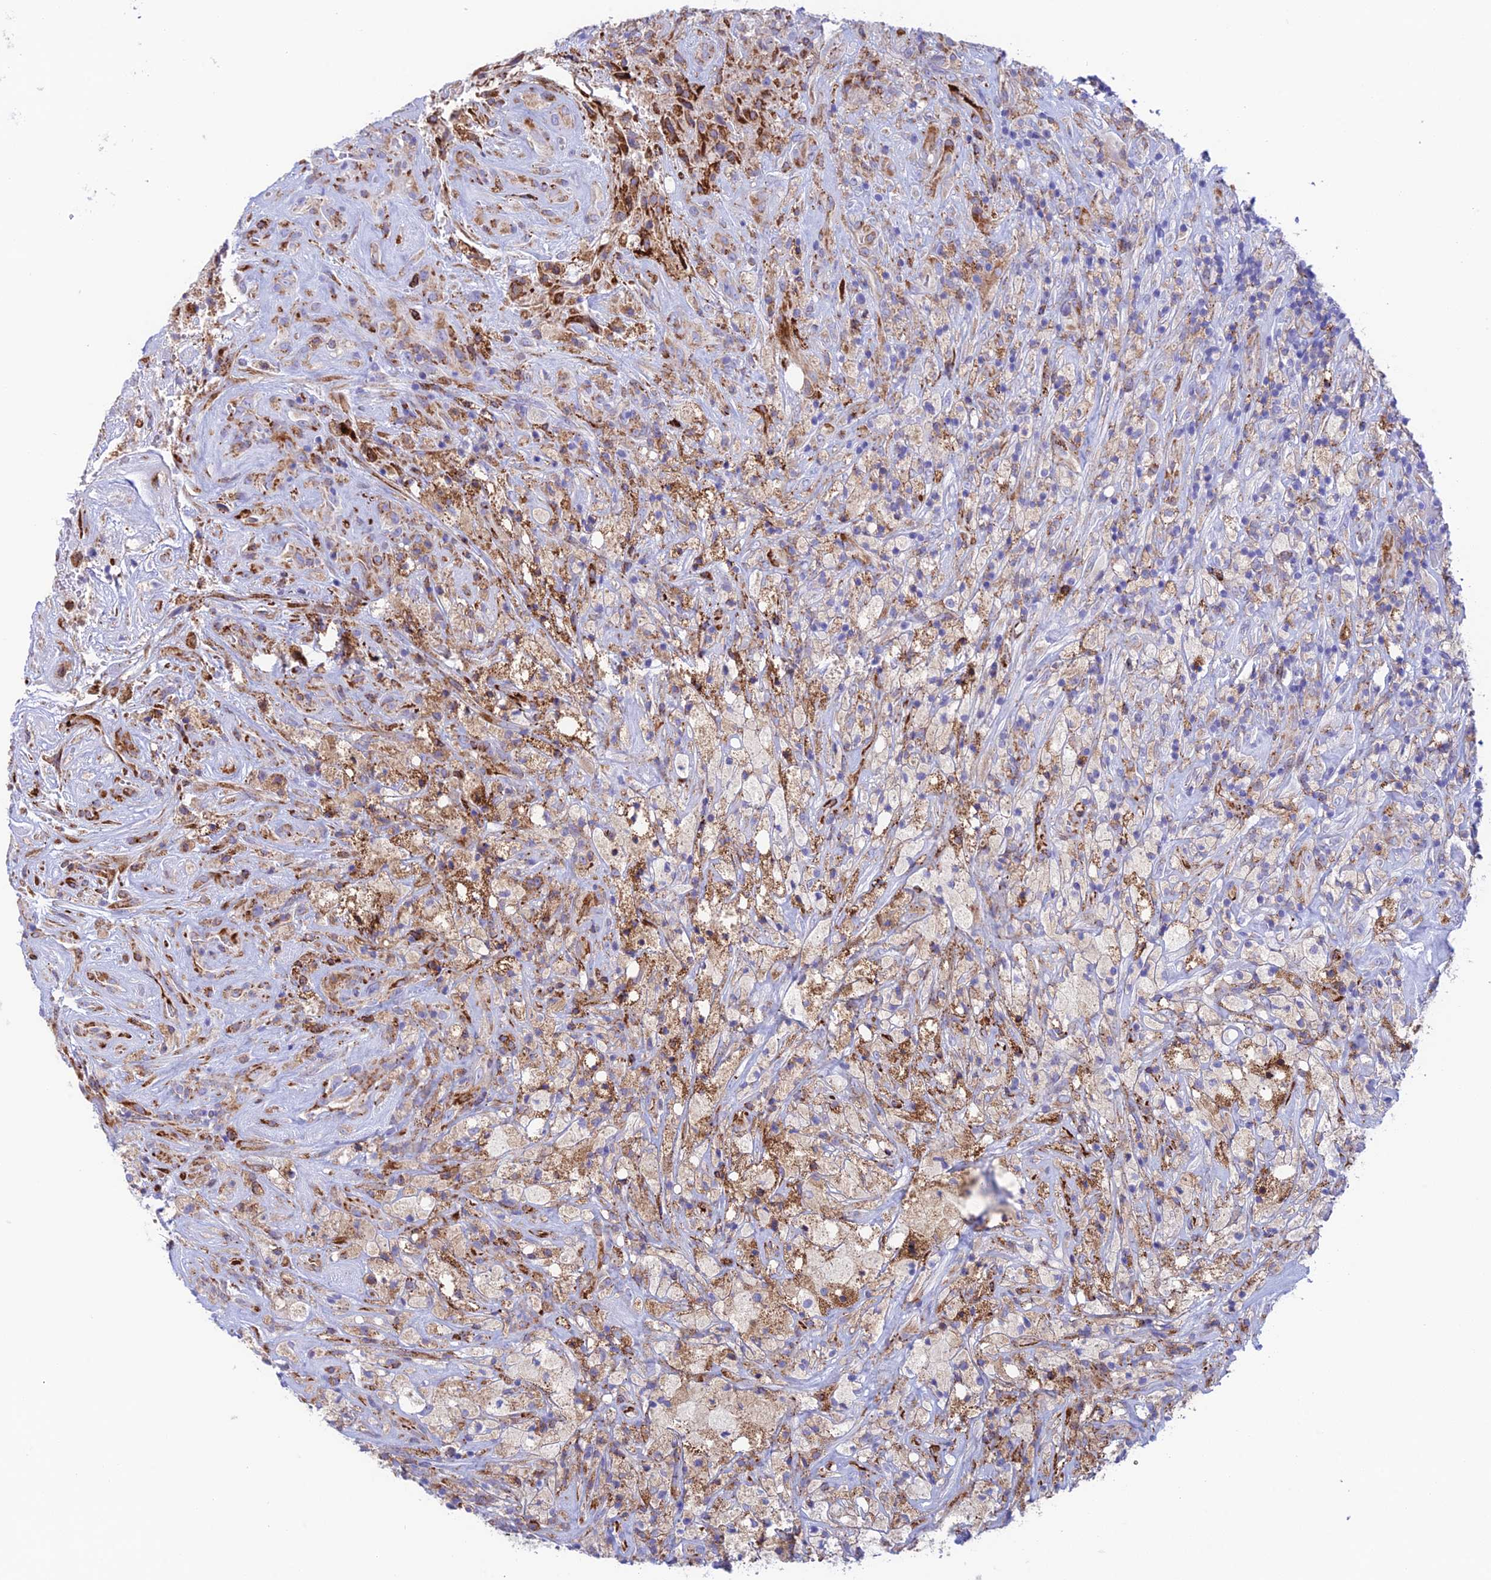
{"staining": {"intensity": "moderate", "quantity": "<25%", "location": "cytoplasmic/membranous"}, "tissue": "glioma", "cell_type": "Tumor cells", "image_type": "cancer", "snomed": [{"axis": "morphology", "description": "Glioma, malignant, High grade"}, {"axis": "topography", "description": "Brain"}], "caption": "Moderate cytoplasmic/membranous protein expression is present in approximately <25% of tumor cells in glioma.", "gene": "TUBGCP6", "patient": {"sex": "male", "age": 69}}